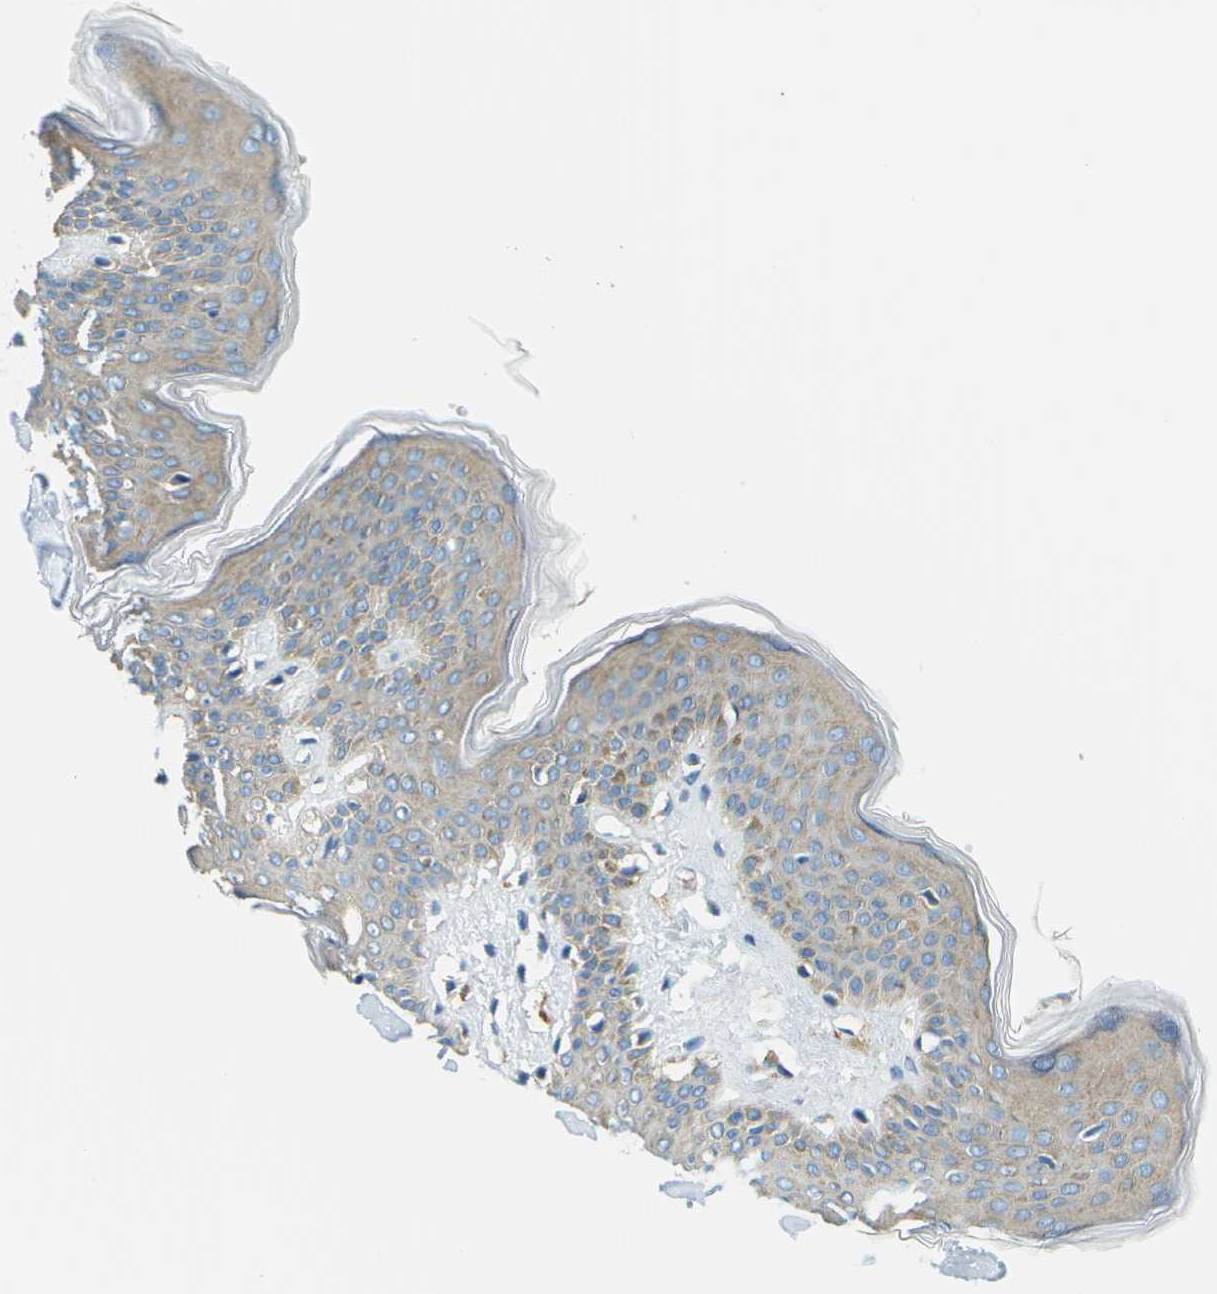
{"staining": {"intensity": "weak", "quantity": ">75%", "location": "cytoplasmic/membranous"}, "tissue": "skin", "cell_type": "Fibroblasts", "image_type": "normal", "snomed": [{"axis": "morphology", "description": "Normal tissue, NOS"}, {"axis": "topography", "description": "Skin"}], "caption": "This image shows IHC staining of benign skin, with low weak cytoplasmic/membranous staining in approximately >75% of fibroblasts.", "gene": "CLTC", "patient": {"sex": "female", "age": 17}}